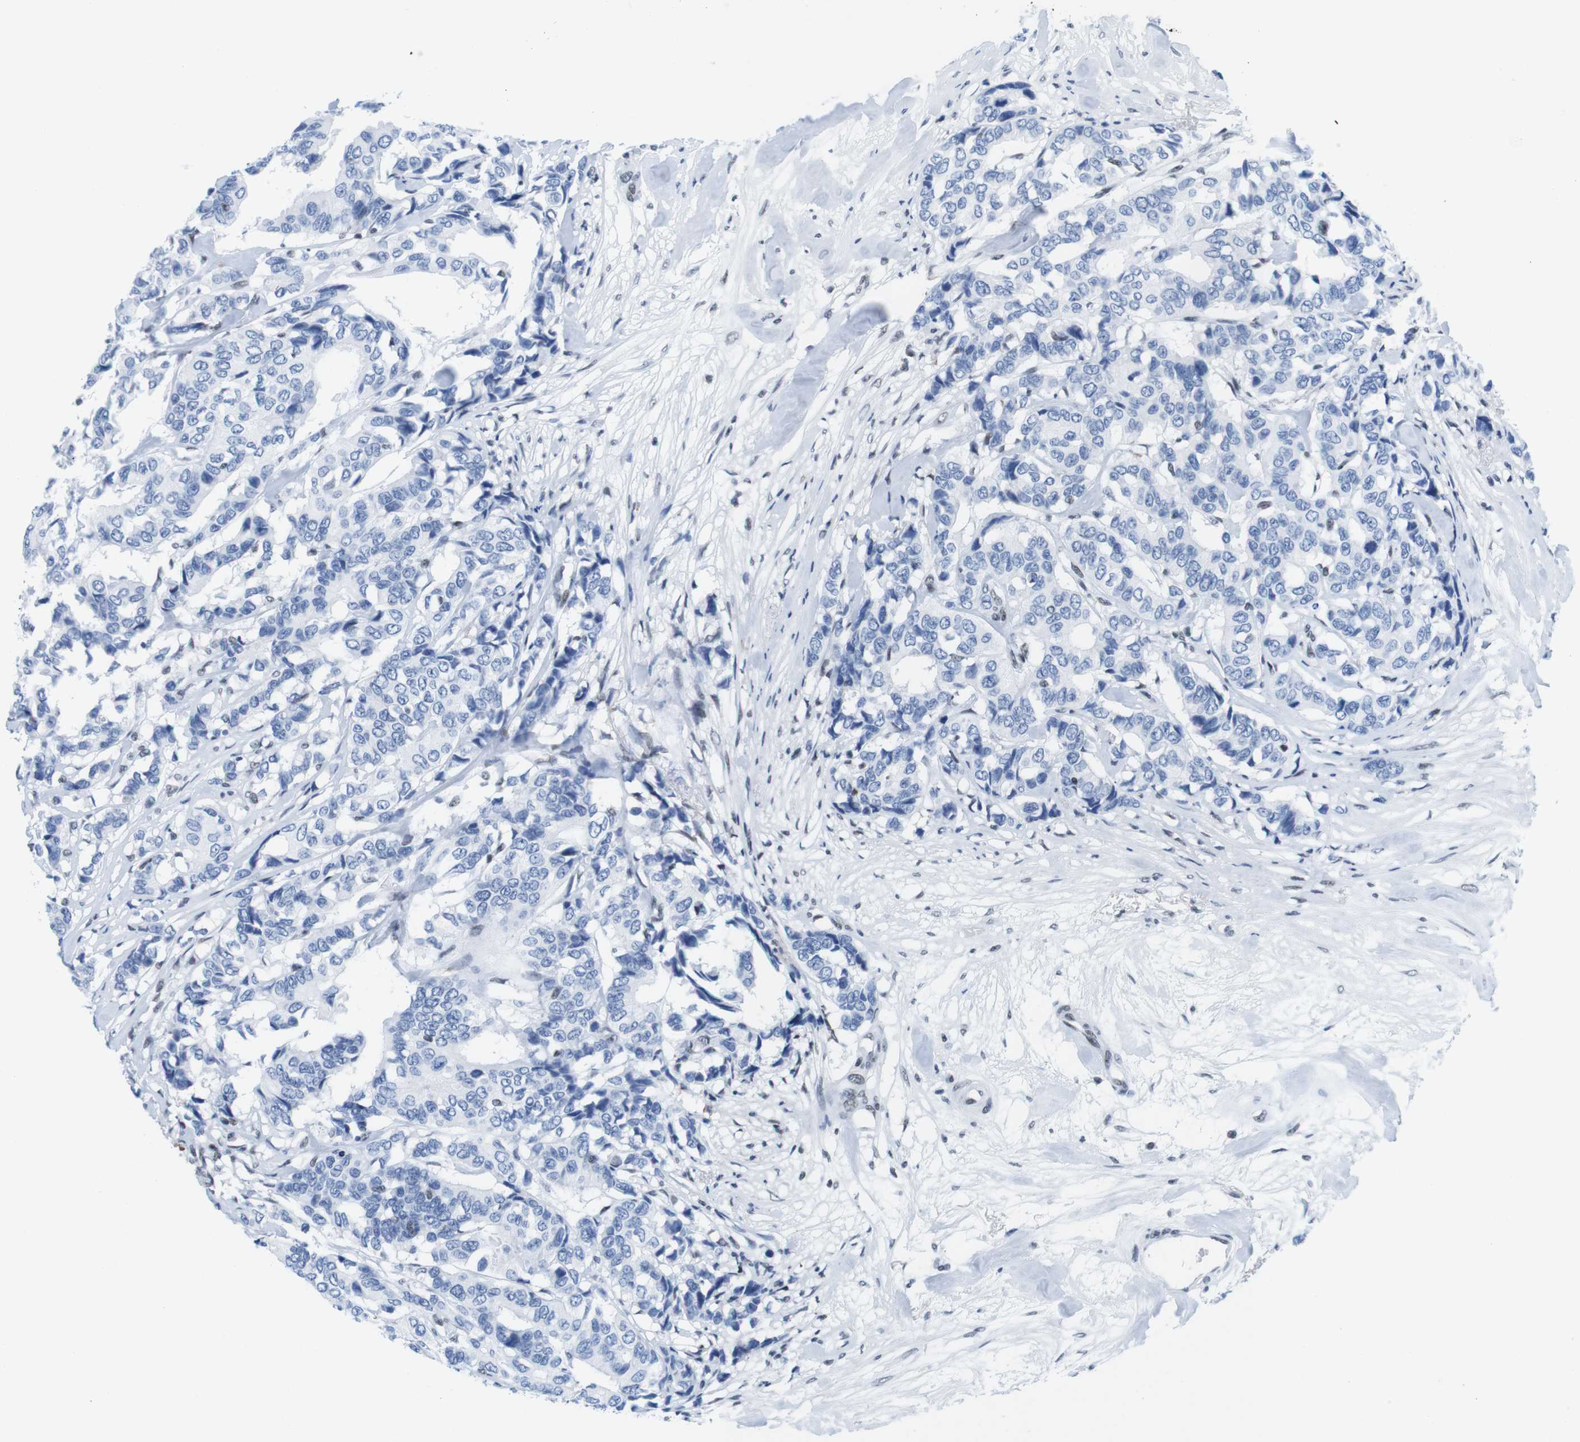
{"staining": {"intensity": "negative", "quantity": "none", "location": "none"}, "tissue": "breast cancer", "cell_type": "Tumor cells", "image_type": "cancer", "snomed": [{"axis": "morphology", "description": "Duct carcinoma"}, {"axis": "topography", "description": "Breast"}], "caption": "Human breast cancer stained for a protein using IHC reveals no staining in tumor cells.", "gene": "IFI16", "patient": {"sex": "female", "age": 87}}